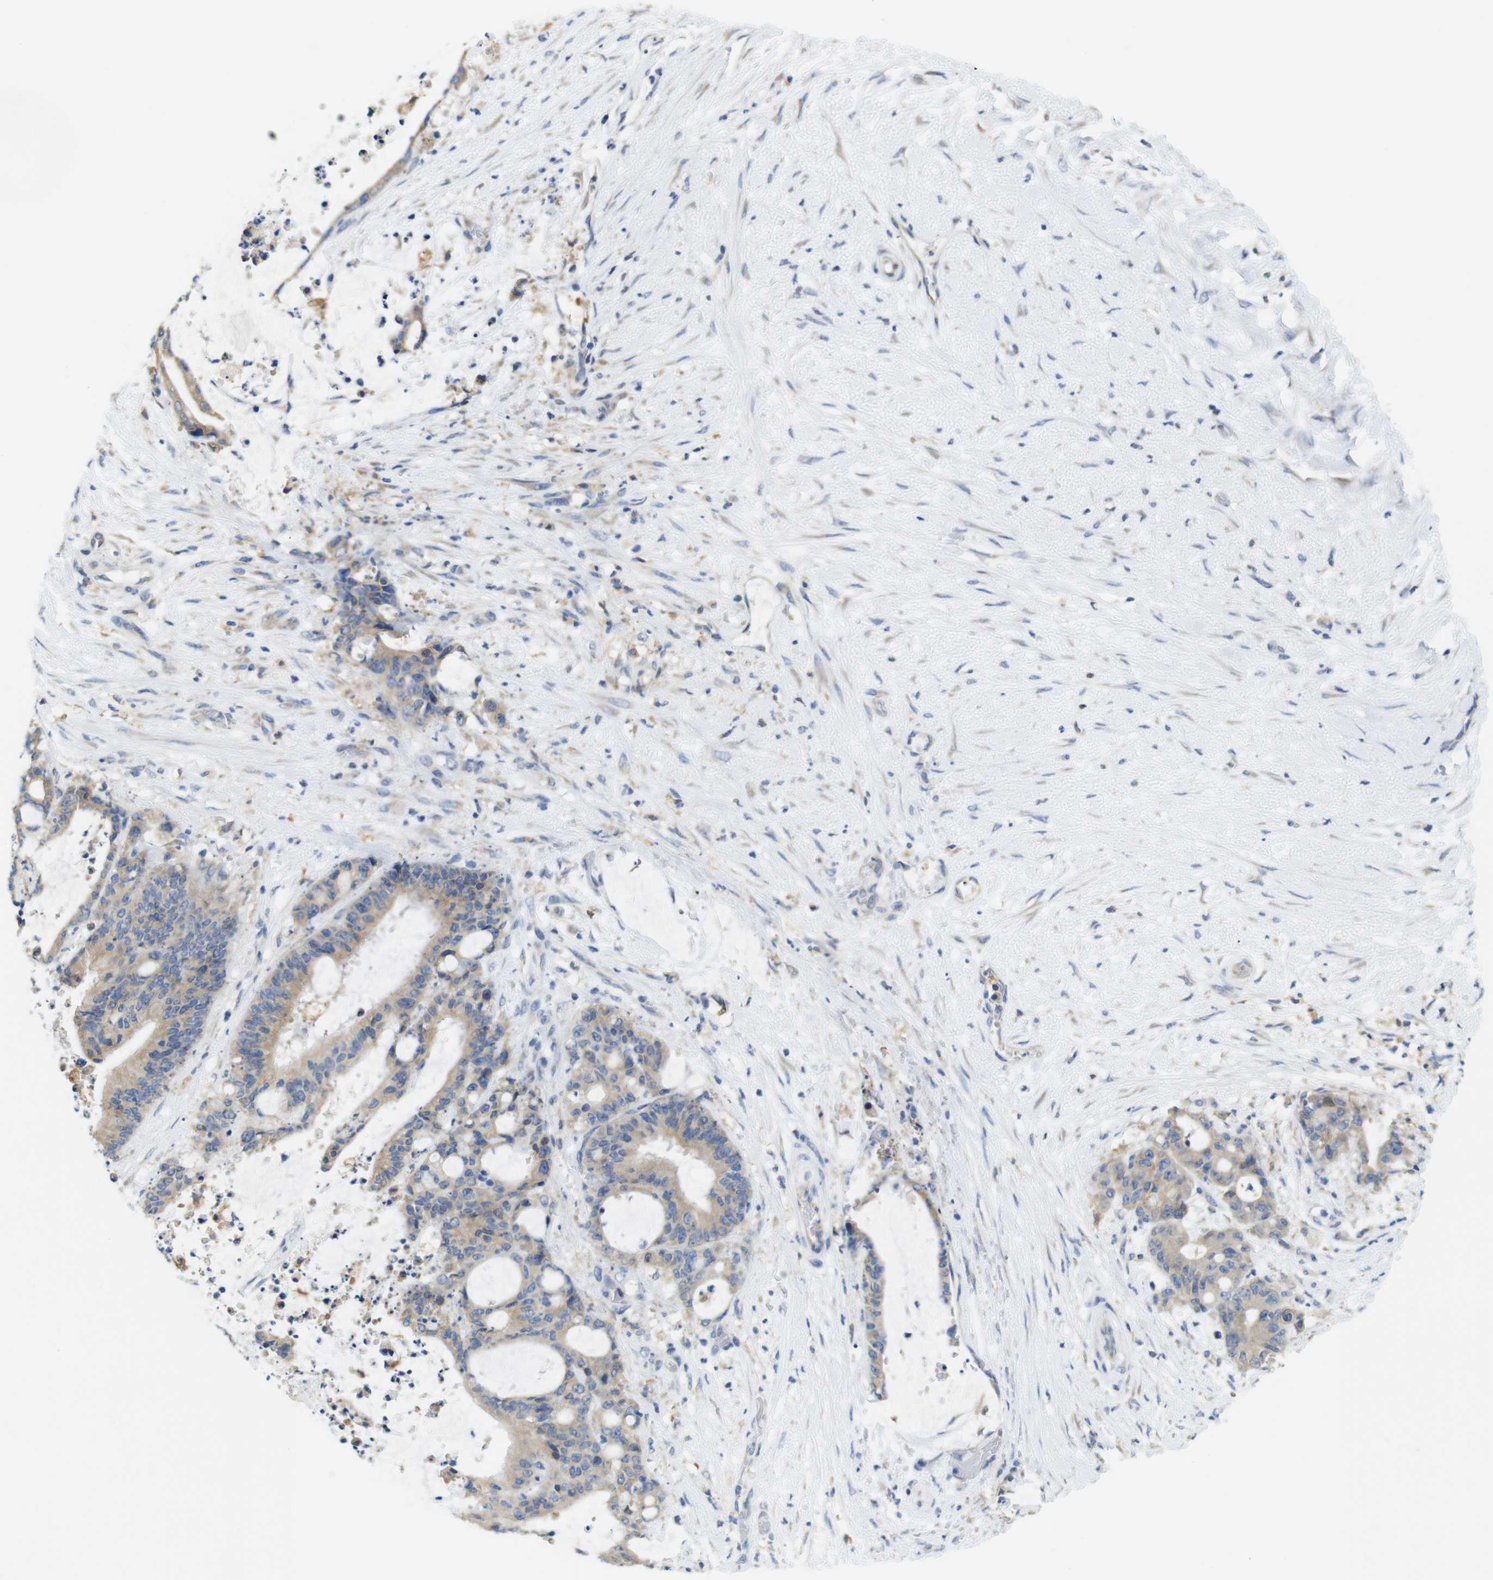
{"staining": {"intensity": "weak", "quantity": ">75%", "location": "cytoplasmic/membranous"}, "tissue": "liver cancer", "cell_type": "Tumor cells", "image_type": "cancer", "snomed": [{"axis": "morphology", "description": "Normal tissue, NOS"}, {"axis": "morphology", "description": "Cholangiocarcinoma"}, {"axis": "topography", "description": "Liver"}, {"axis": "topography", "description": "Peripheral nerve tissue"}], "caption": "Immunohistochemical staining of liver cholangiocarcinoma shows weak cytoplasmic/membranous protein staining in about >75% of tumor cells.", "gene": "NEBL", "patient": {"sex": "female", "age": 73}}